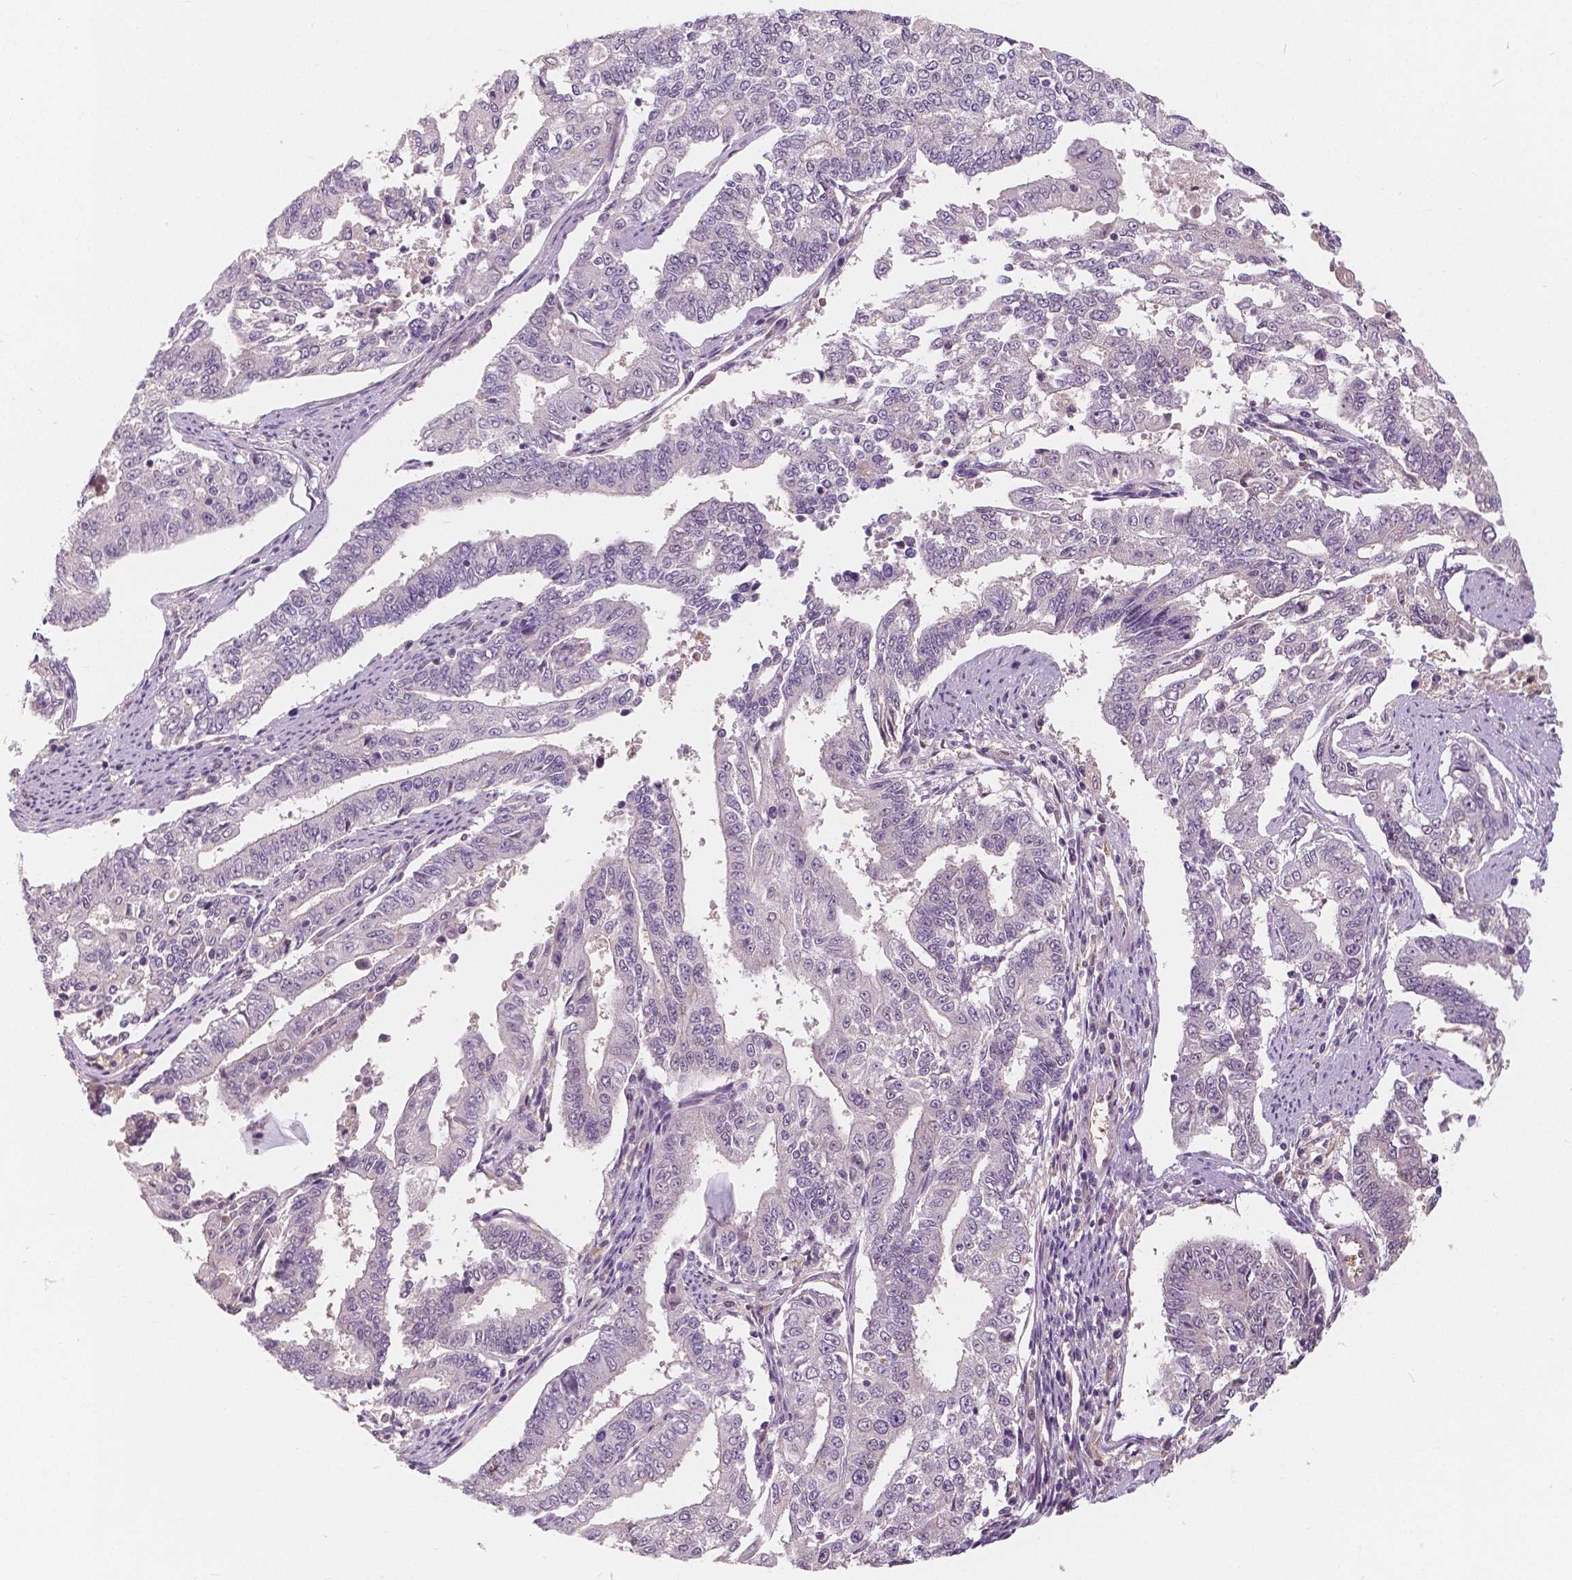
{"staining": {"intensity": "negative", "quantity": "none", "location": "none"}, "tissue": "endometrial cancer", "cell_type": "Tumor cells", "image_type": "cancer", "snomed": [{"axis": "morphology", "description": "Adenocarcinoma, NOS"}, {"axis": "topography", "description": "Uterus"}], "caption": "Human endometrial cancer (adenocarcinoma) stained for a protein using IHC displays no staining in tumor cells.", "gene": "NAPRT", "patient": {"sex": "female", "age": 59}}